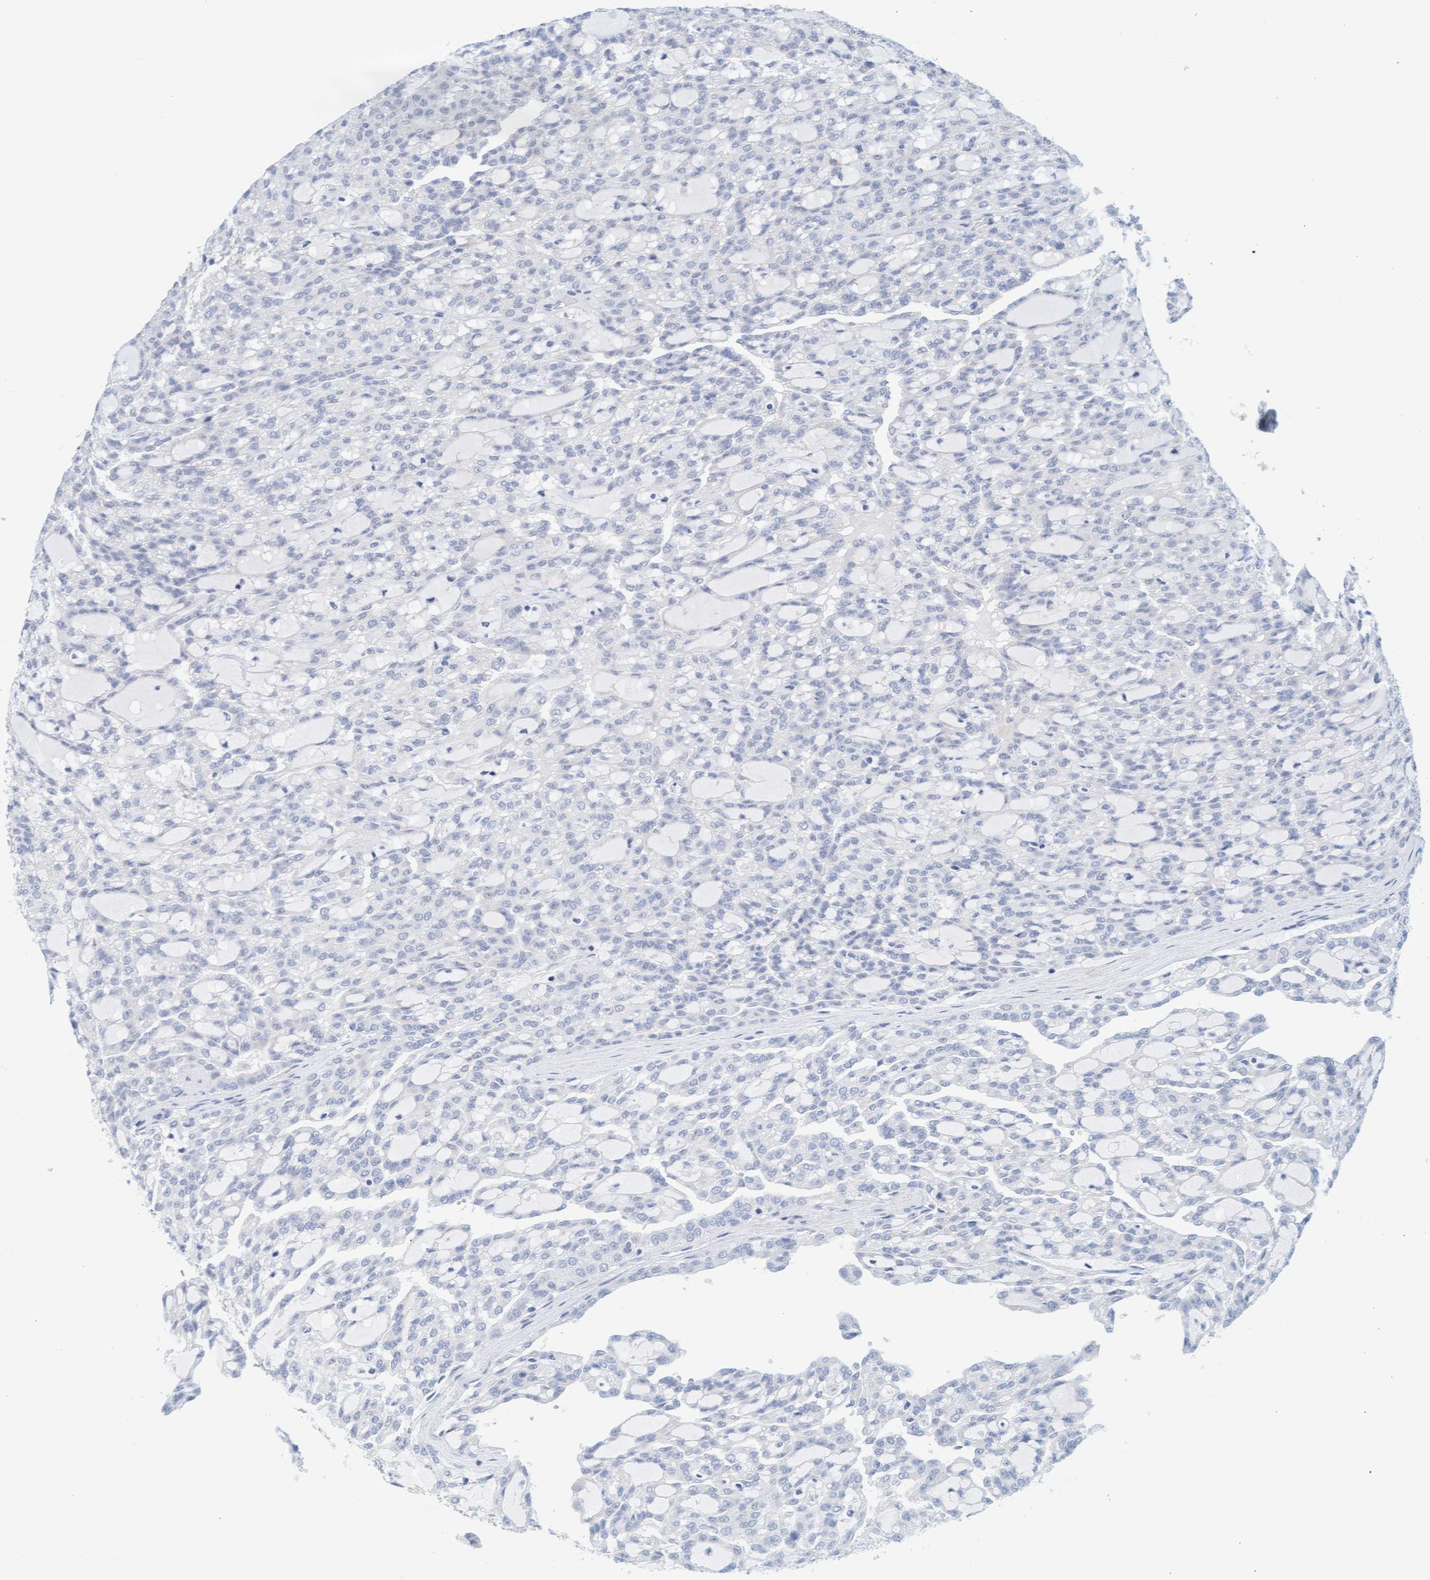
{"staining": {"intensity": "negative", "quantity": "none", "location": "none"}, "tissue": "renal cancer", "cell_type": "Tumor cells", "image_type": "cancer", "snomed": [{"axis": "morphology", "description": "Adenocarcinoma, NOS"}, {"axis": "topography", "description": "Kidney"}], "caption": "A histopathology image of human renal cancer (adenocarcinoma) is negative for staining in tumor cells. (IHC, brightfield microscopy, high magnification).", "gene": "CPA3", "patient": {"sex": "male", "age": 63}}